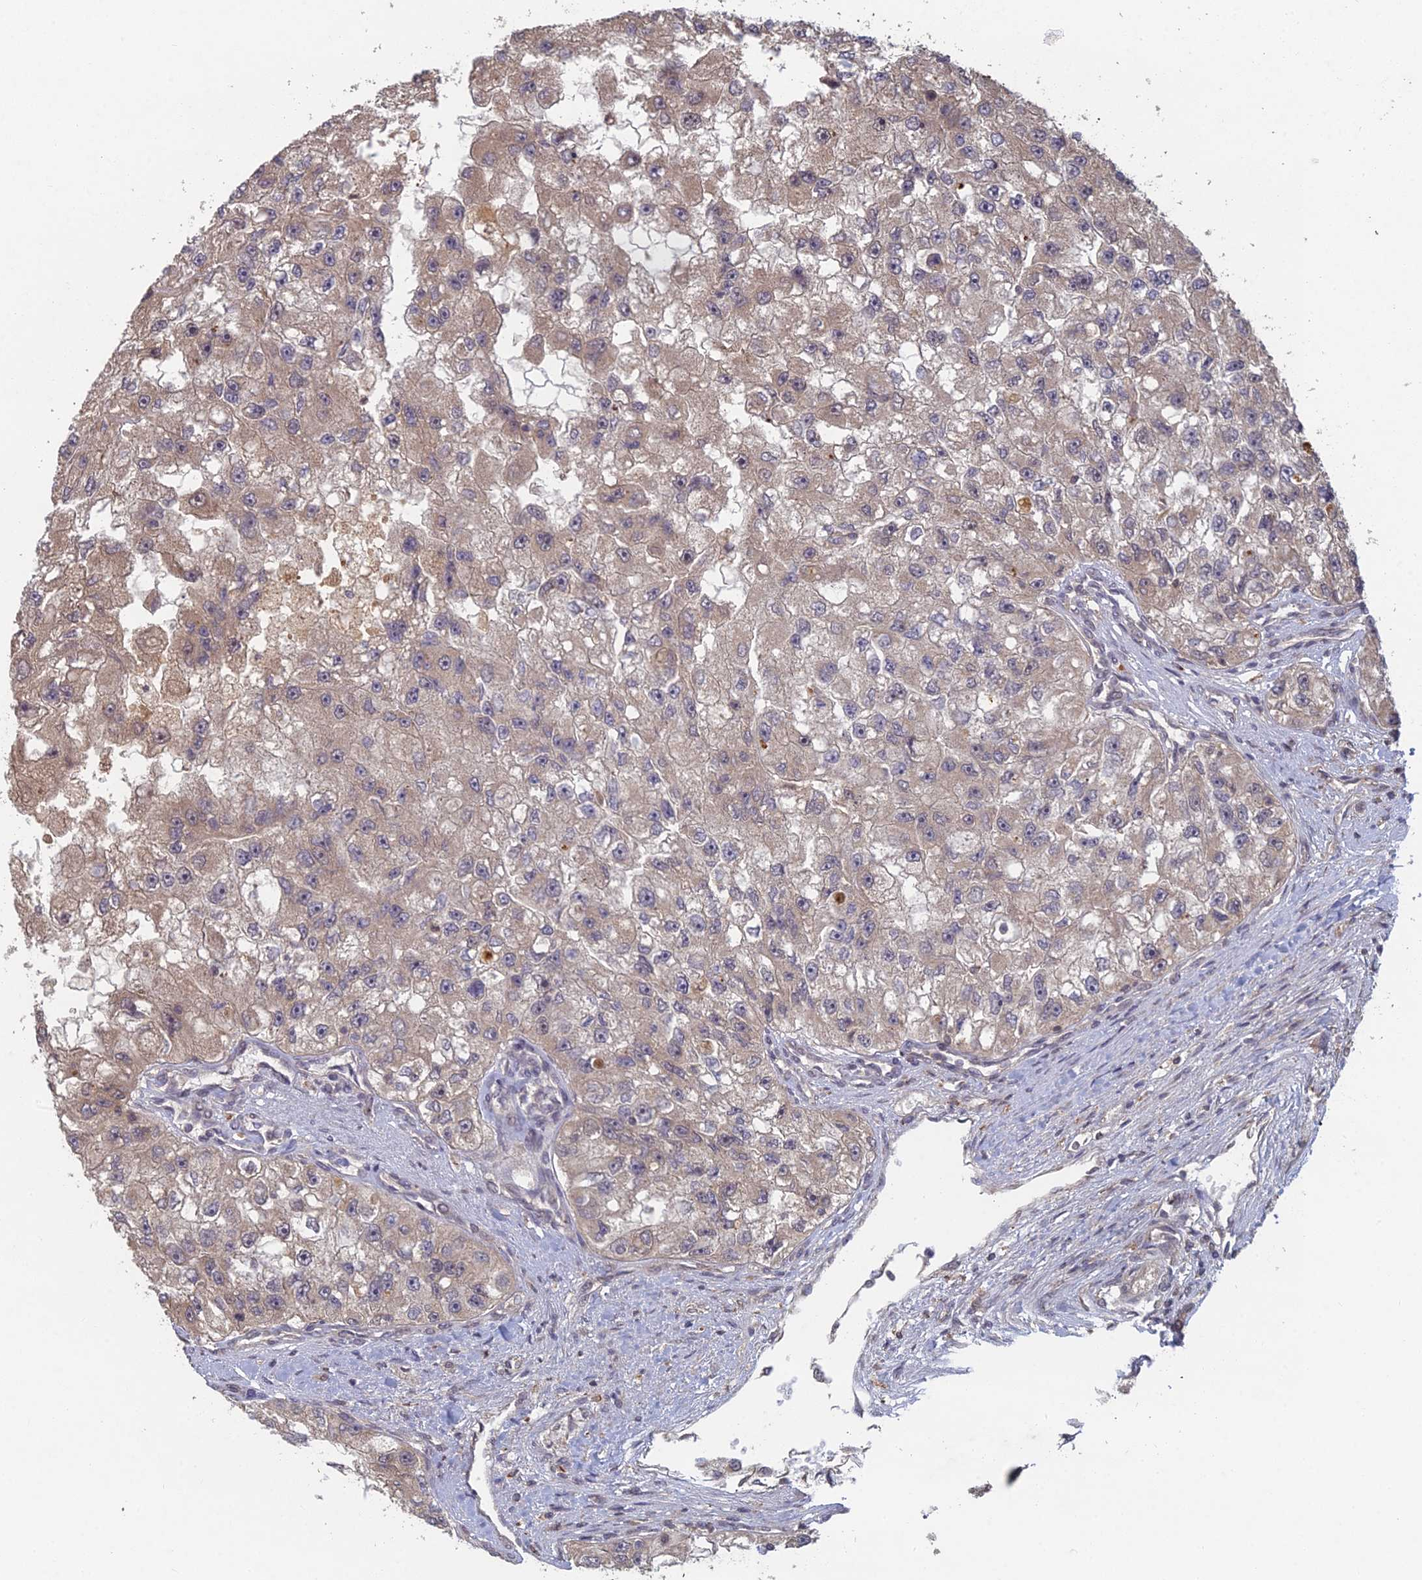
{"staining": {"intensity": "weak", "quantity": ">75%", "location": "cytoplasmic/membranous"}, "tissue": "renal cancer", "cell_type": "Tumor cells", "image_type": "cancer", "snomed": [{"axis": "morphology", "description": "Adenocarcinoma, NOS"}, {"axis": "topography", "description": "Kidney"}], "caption": "Immunohistochemical staining of renal adenocarcinoma shows weak cytoplasmic/membranous protein expression in approximately >75% of tumor cells.", "gene": "RANBP3", "patient": {"sex": "male", "age": 63}}